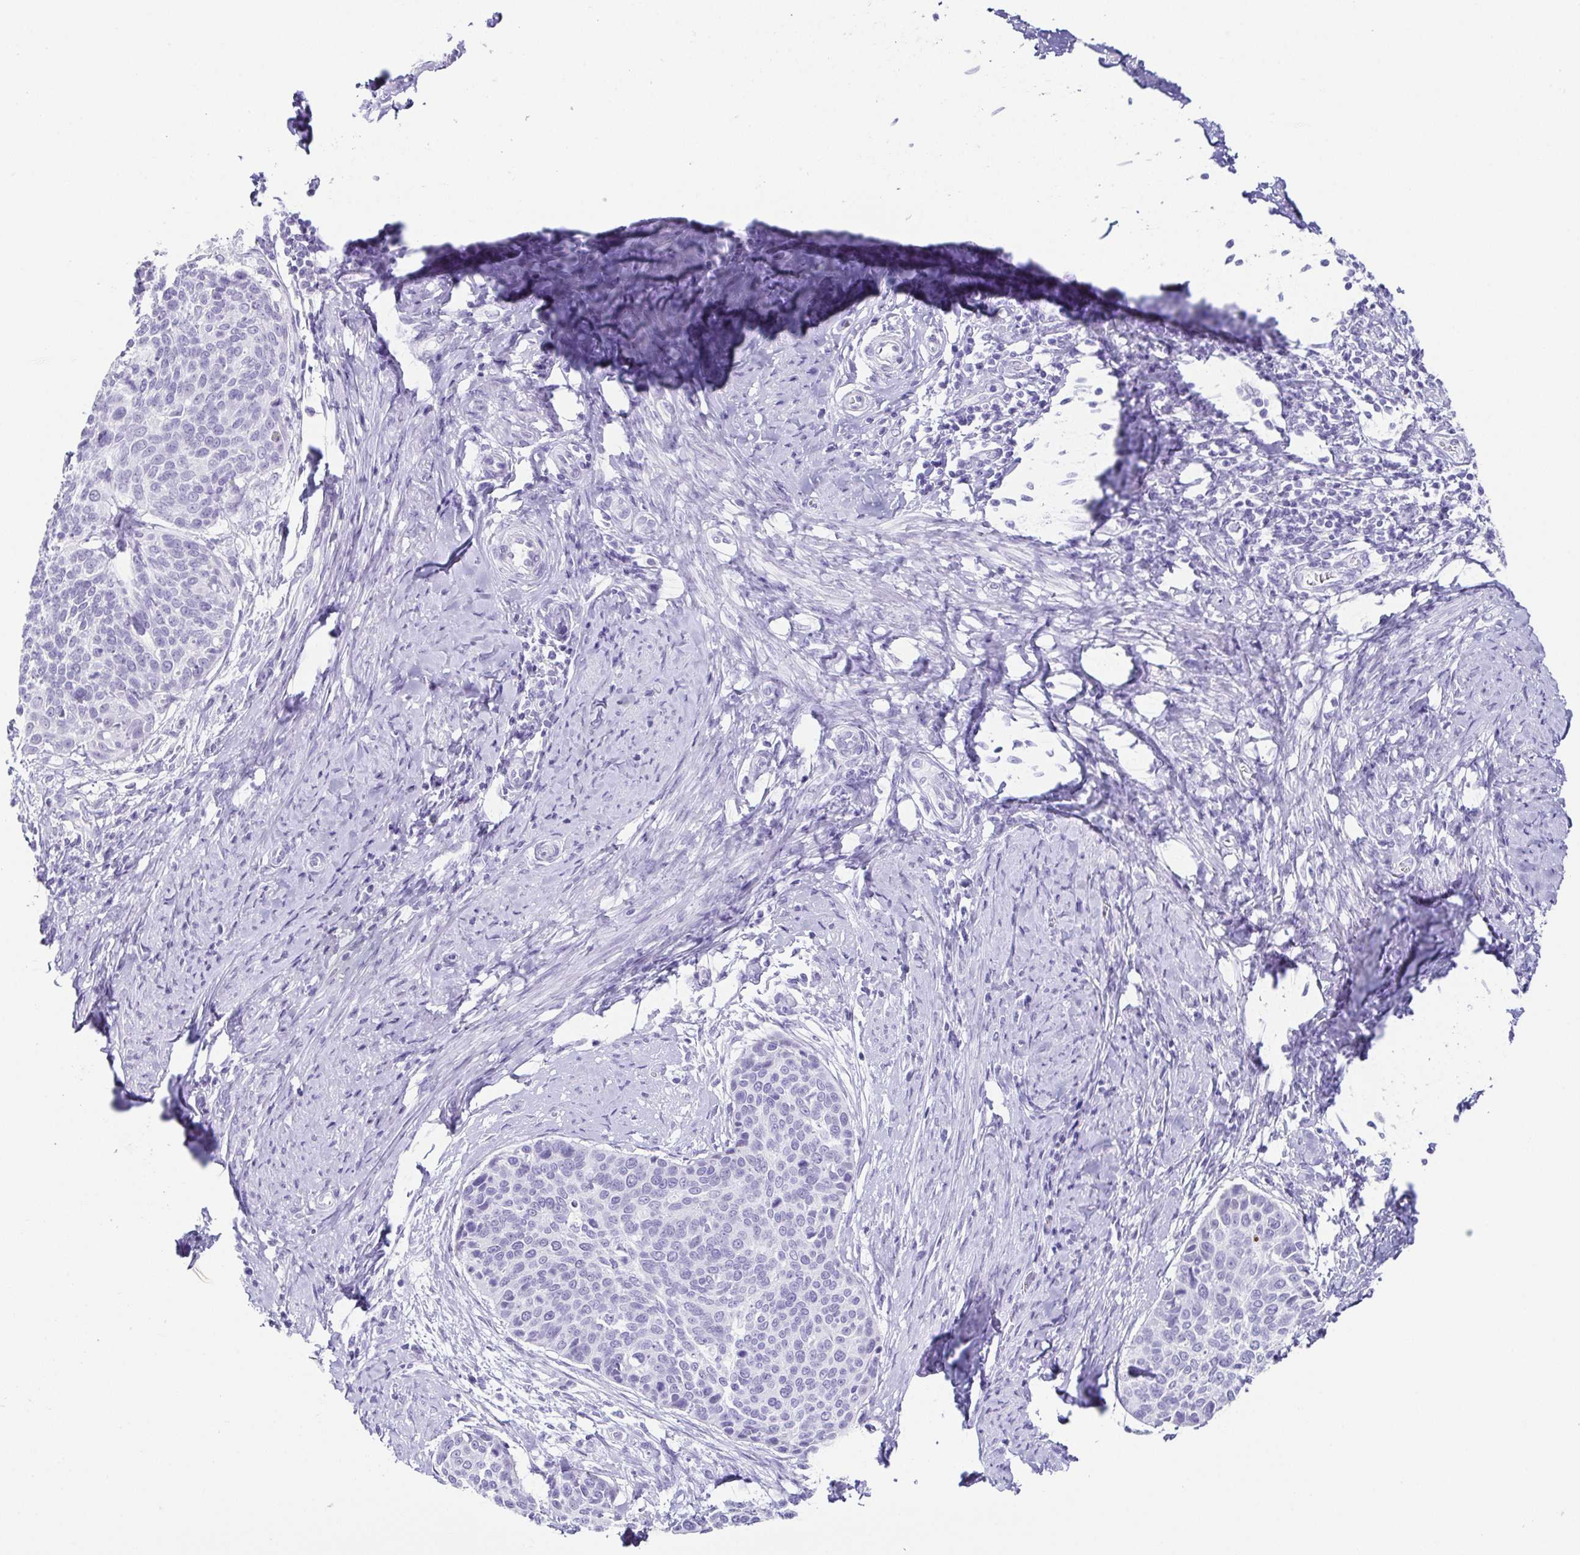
{"staining": {"intensity": "negative", "quantity": "none", "location": "none"}, "tissue": "cervical cancer", "cell_type": "Tumor cells", "image_type": "cancer", "snomed": [{"axis": "morphology", "description": "Squamous cell carcinoma, NOS"}, {"axis": "topography", "description": "Cervix"}], "caption": "There is no significant expression in tumor cells of cervical cancer.", "gene": "ESX1", "patient": {"sex": "female", "age": 69}}